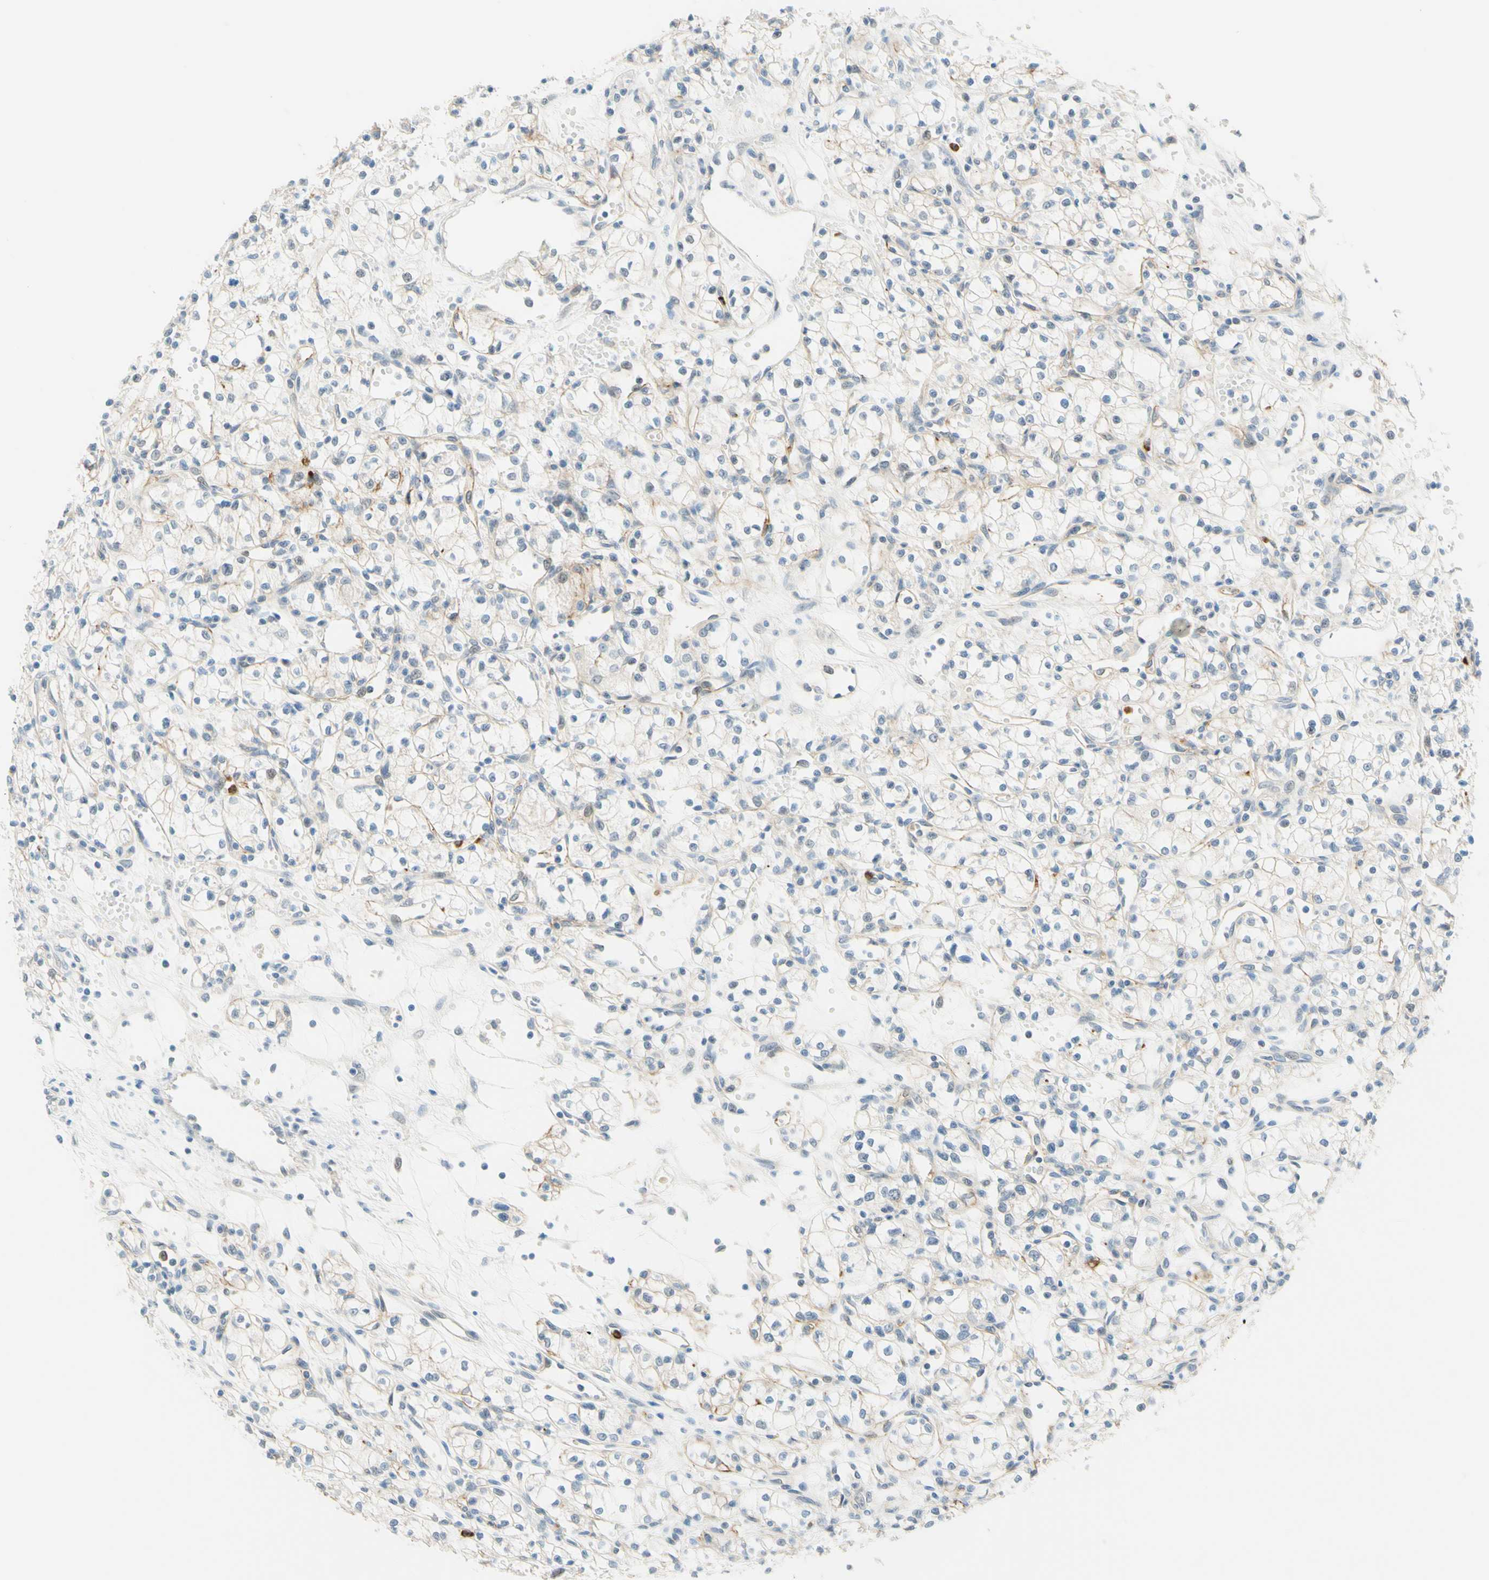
{"staining": {"intensity": "weak", "quantity": "<25%", "location": "cytoplasmic/membranous"}, "tissue": "renal cancer", "cell_type": "Tumor cells", "image_type": "cancer", "snomed": [{"axis": "morphology", "description": "Normal tissue, NOS"}, {"axis": "morphology", "description": "Adenocarcinoma, NOS"}, {"axis": "topography", "description": "Kidney"}], "caption": "An IHC photomicrograph of renal adenocarcinoma is shown. There is no staining in tumor cells of renal adenocarcinoma.", "gene": "TREM2", "patient": {"sex": "male", "age": 59}}